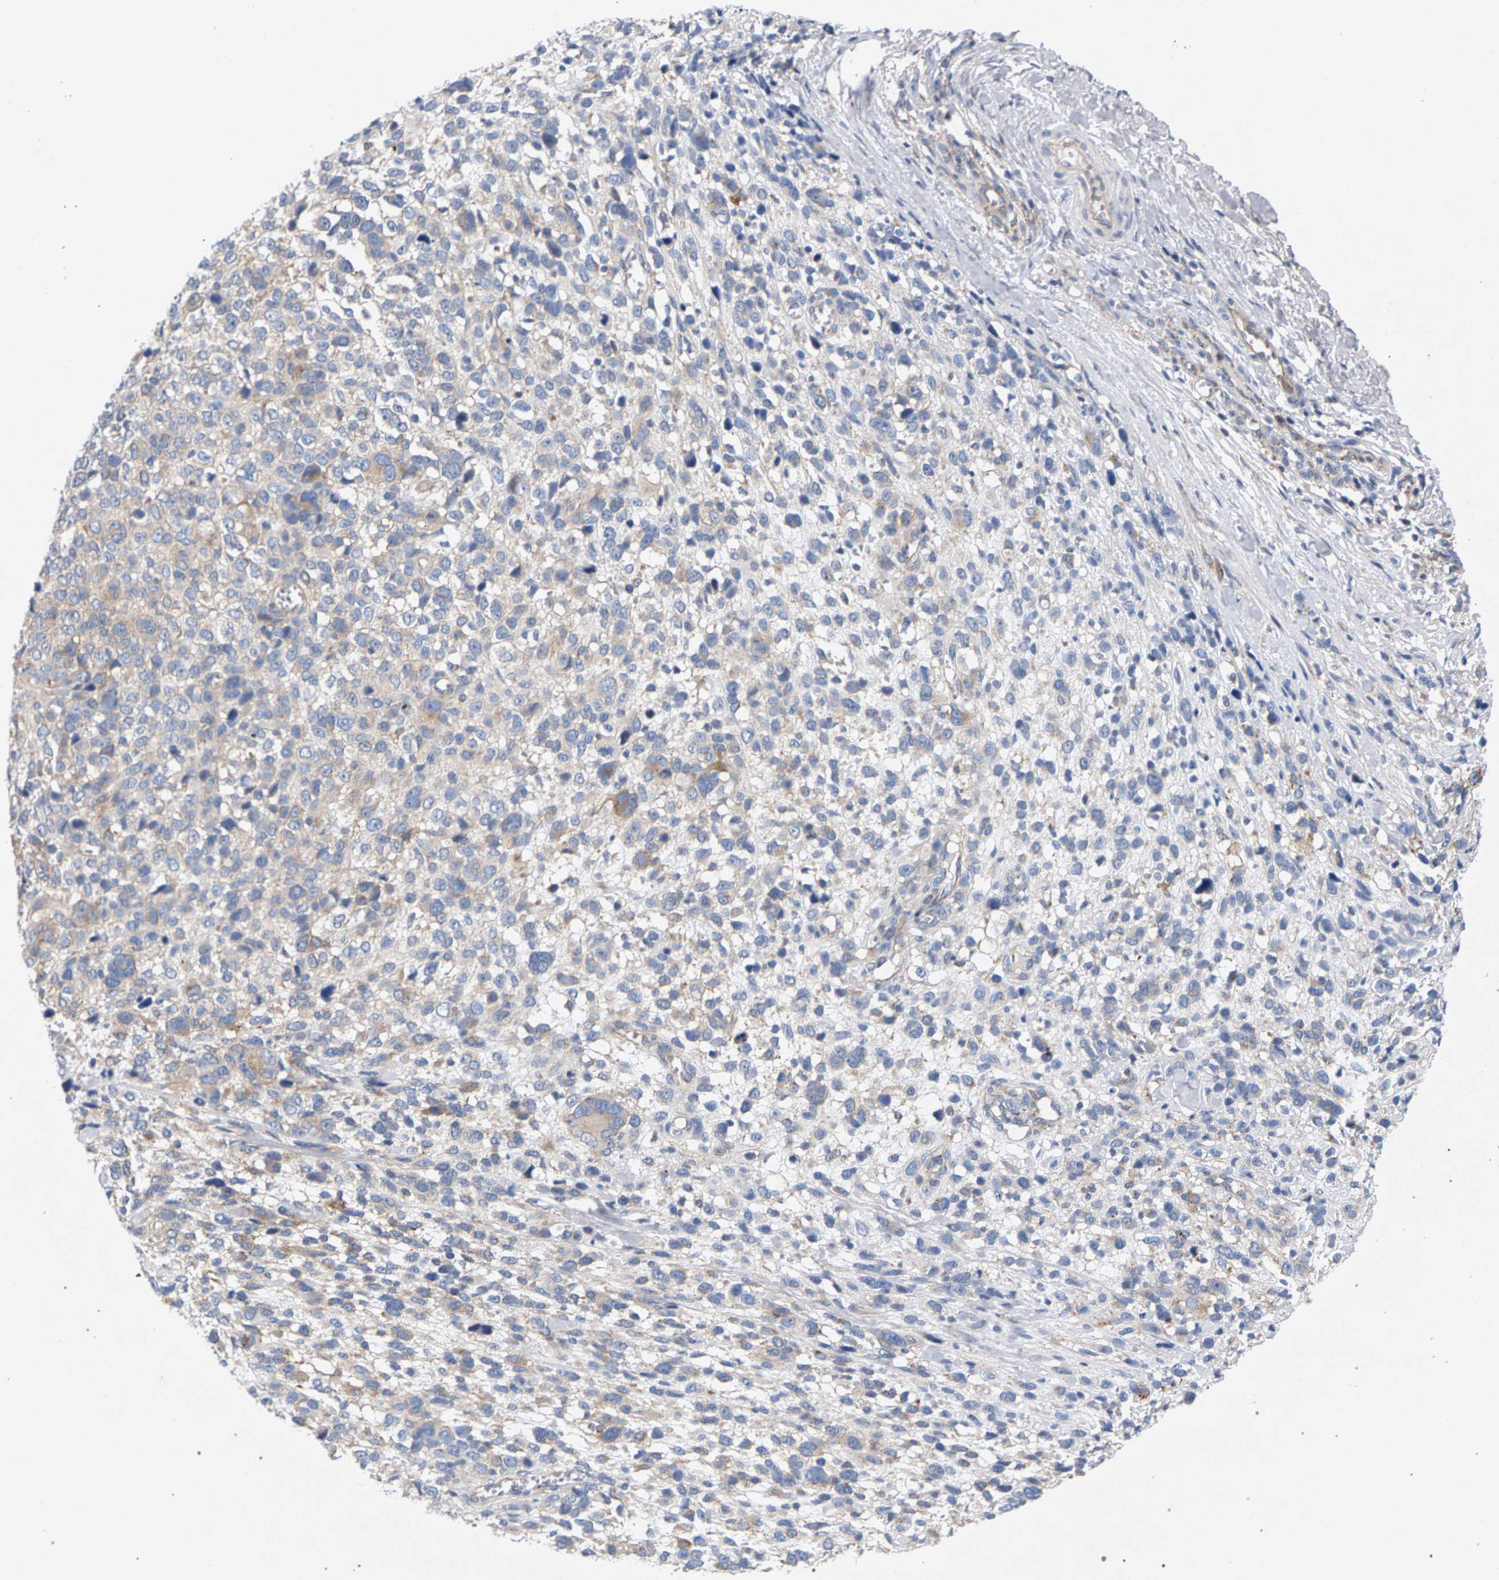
{"staining": {"intensity": "weak", "quantity": "<25%", "location": "cytoplasmic/membranous"}, "tissue": "melanoma", "cell_type": "Tumor cells", "image_type": "cancer", "snomed": [{"axis": "morphology", "description": "Malignant melanoma, NOS"}, {"axis": "topography", "description": "Skin"}], "caption": "Immunohistochemistry micrograph of neoplastic tissue: human malignant melanoma stained with DAB exhibits no significant protein staining in tumor cells.", "gene": "MAMDC2", "patient": {"sex": "female", "age": 55}}